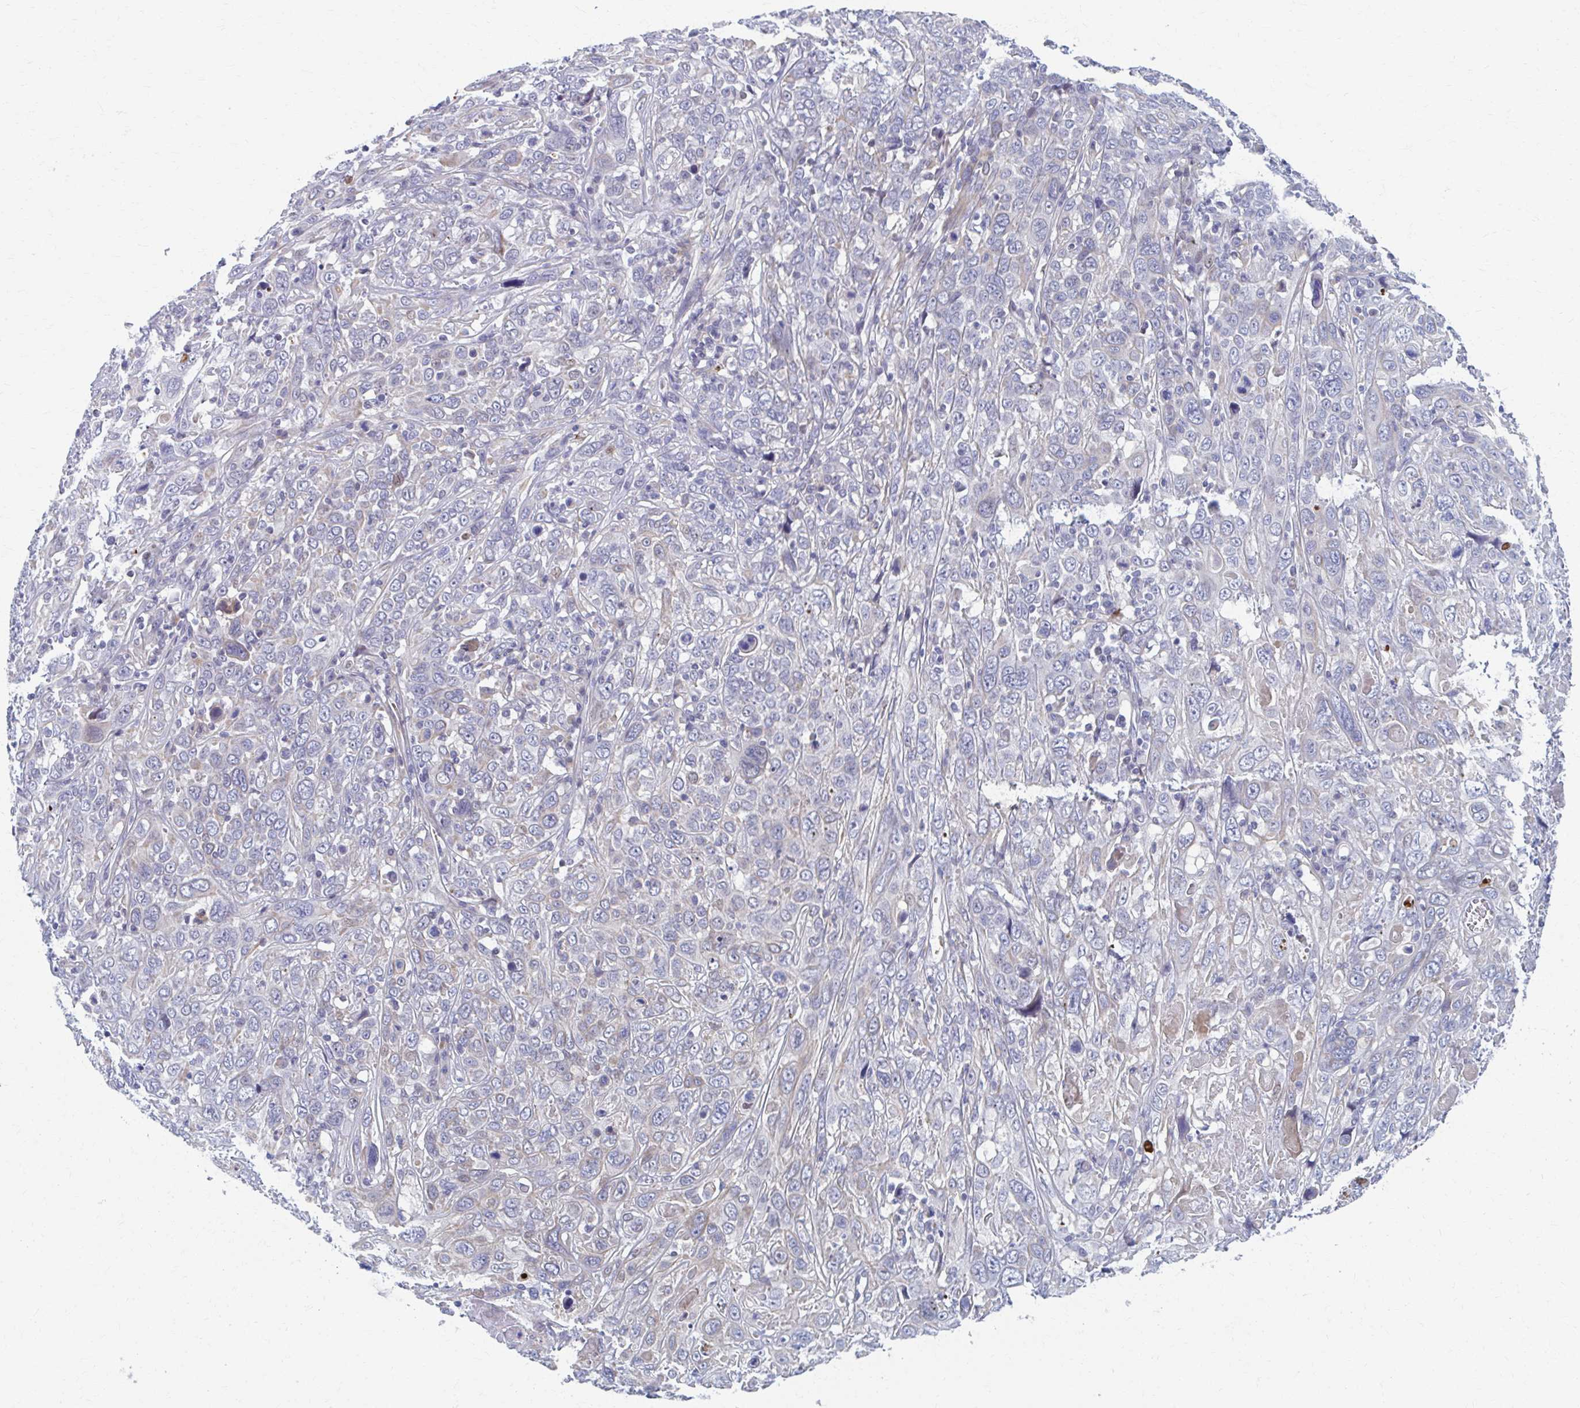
{"staining": {"intensity": "negative", "quantity": "none", "location": "none"}, "tissue": "cervical cancer", "cell_type": "Tumor cells", "image_type": "cancer", "snomed": [{"axis": "morphology", "description": "Squamous cell carcinoma, NOS"}, {"axis": "topography", "description": "Cervix"}], "caption": "A photomicrograph of human cervical cancer (squamous cell carcinoma) is negative for staining in tumor cells.", "gene": "ABHD16B", "patient": {"sex": "female", "age": 46}}